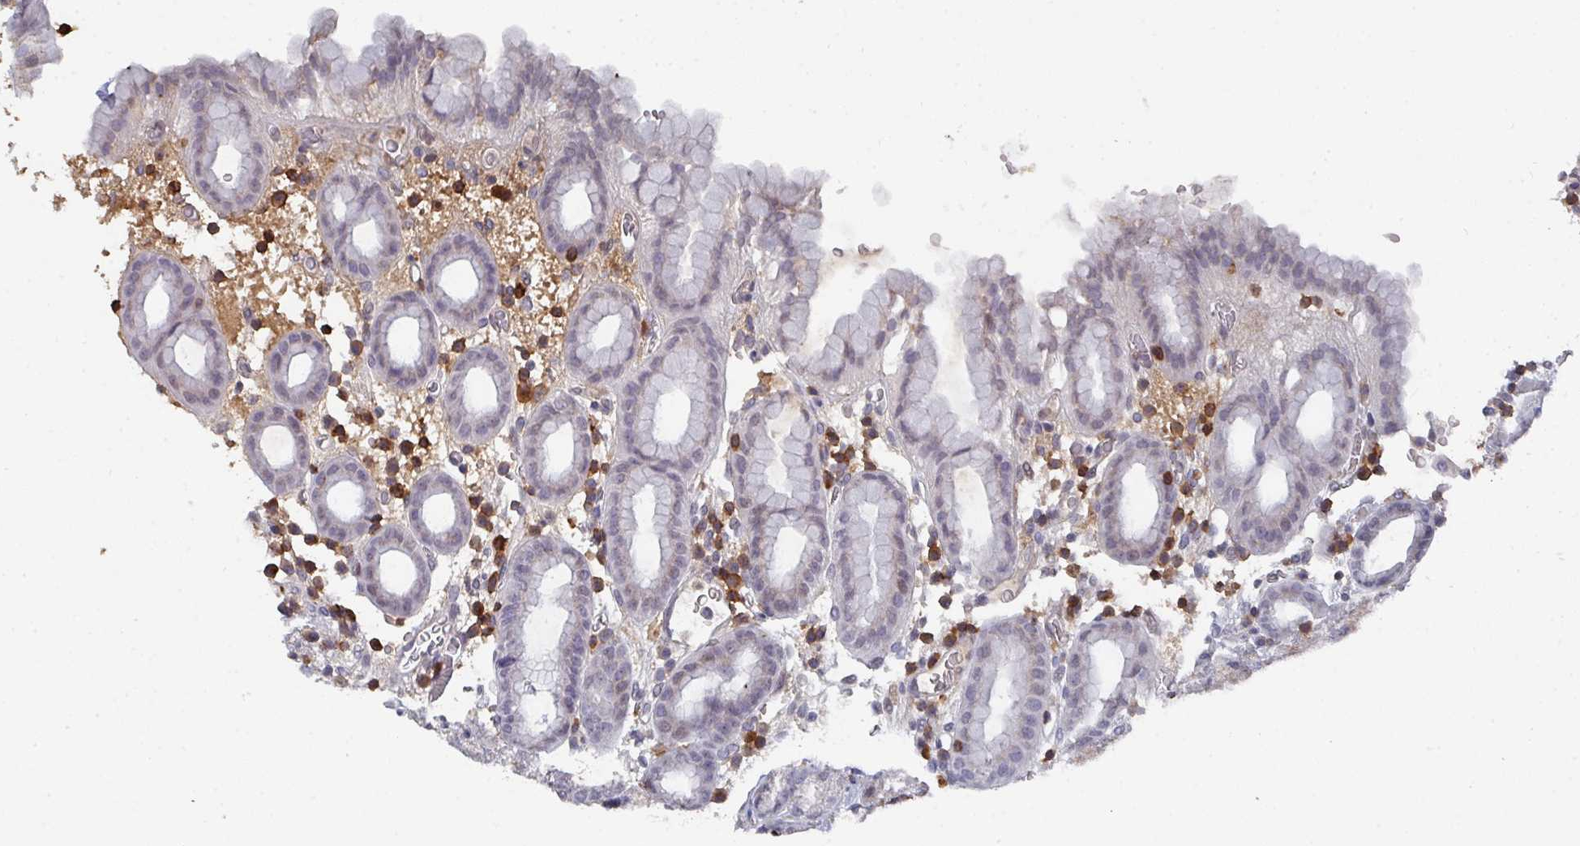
{"staining": {"intensity": "weak", "quantity": "<25%", "location": "nuclear"}, "tissue": "stomach", "cell_type": "Glandular cells", "image_type": "normal", "snomed": [{"axis": "morphology", "description": "Normal tissue, NOS"}, {"axis": "topography", "description": "Stomach, upper"}, {"axis": "topography", "description": "Stomach, lower"}, {"axis": "topography", "description": "Small intestine"}], "caption": "This is a photomicrograph of IHC staining of unremarkable stomach, which shows no expression in glandular cells. The staining was performed using DAB to visualize the protein expression in brown, while the nuclei were stained in blue with hematoxylin (Magnification: 20x).", "gene": "RASAL3", "patient": {"sex": "male", "age": 68}}